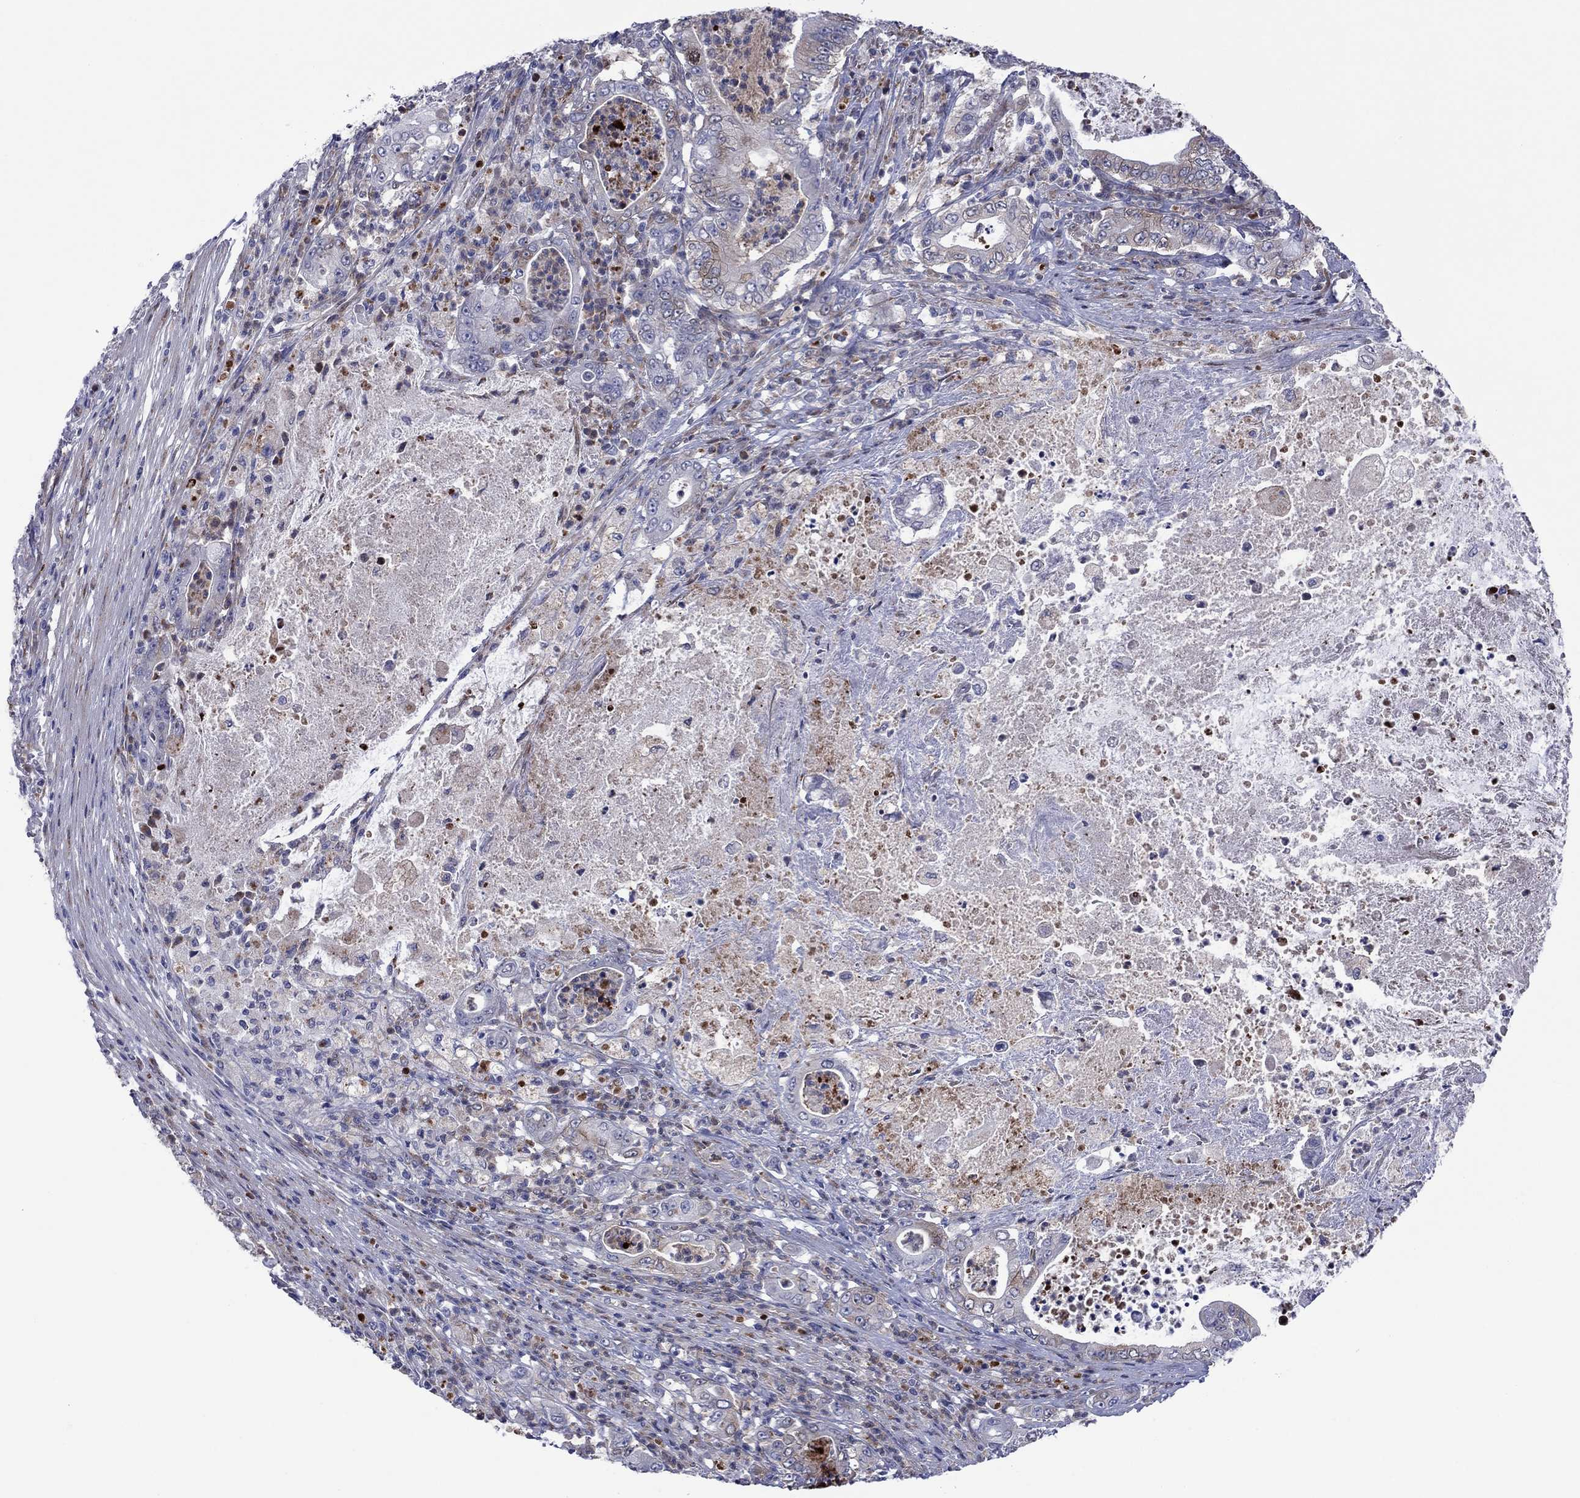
{"staining": {"intensity": "weak", "quantity": "25%-75%", "location": "cytoplasmic/membranous"}, "tissue": "pancreatic cancer", "cell_type": "Tumor cells", "image_type": "cancer", "snomed": [{"axis": "morphology", "description": "Adenocarcinoma, NOS"}, {"axis": "topography", "description": "Pancreas"}], "caption": "Immunohistochemical staining of human pancreatic adenocarcinoma reveals low levels of weak cytoplasmic/membranous protein expression in approximately 25%-75% of tumor cells. (Brightfield microscopy of DAB IHC at high magnification).", "gene": "GPR155", "patient": {"sex": "male", "age": 71}}